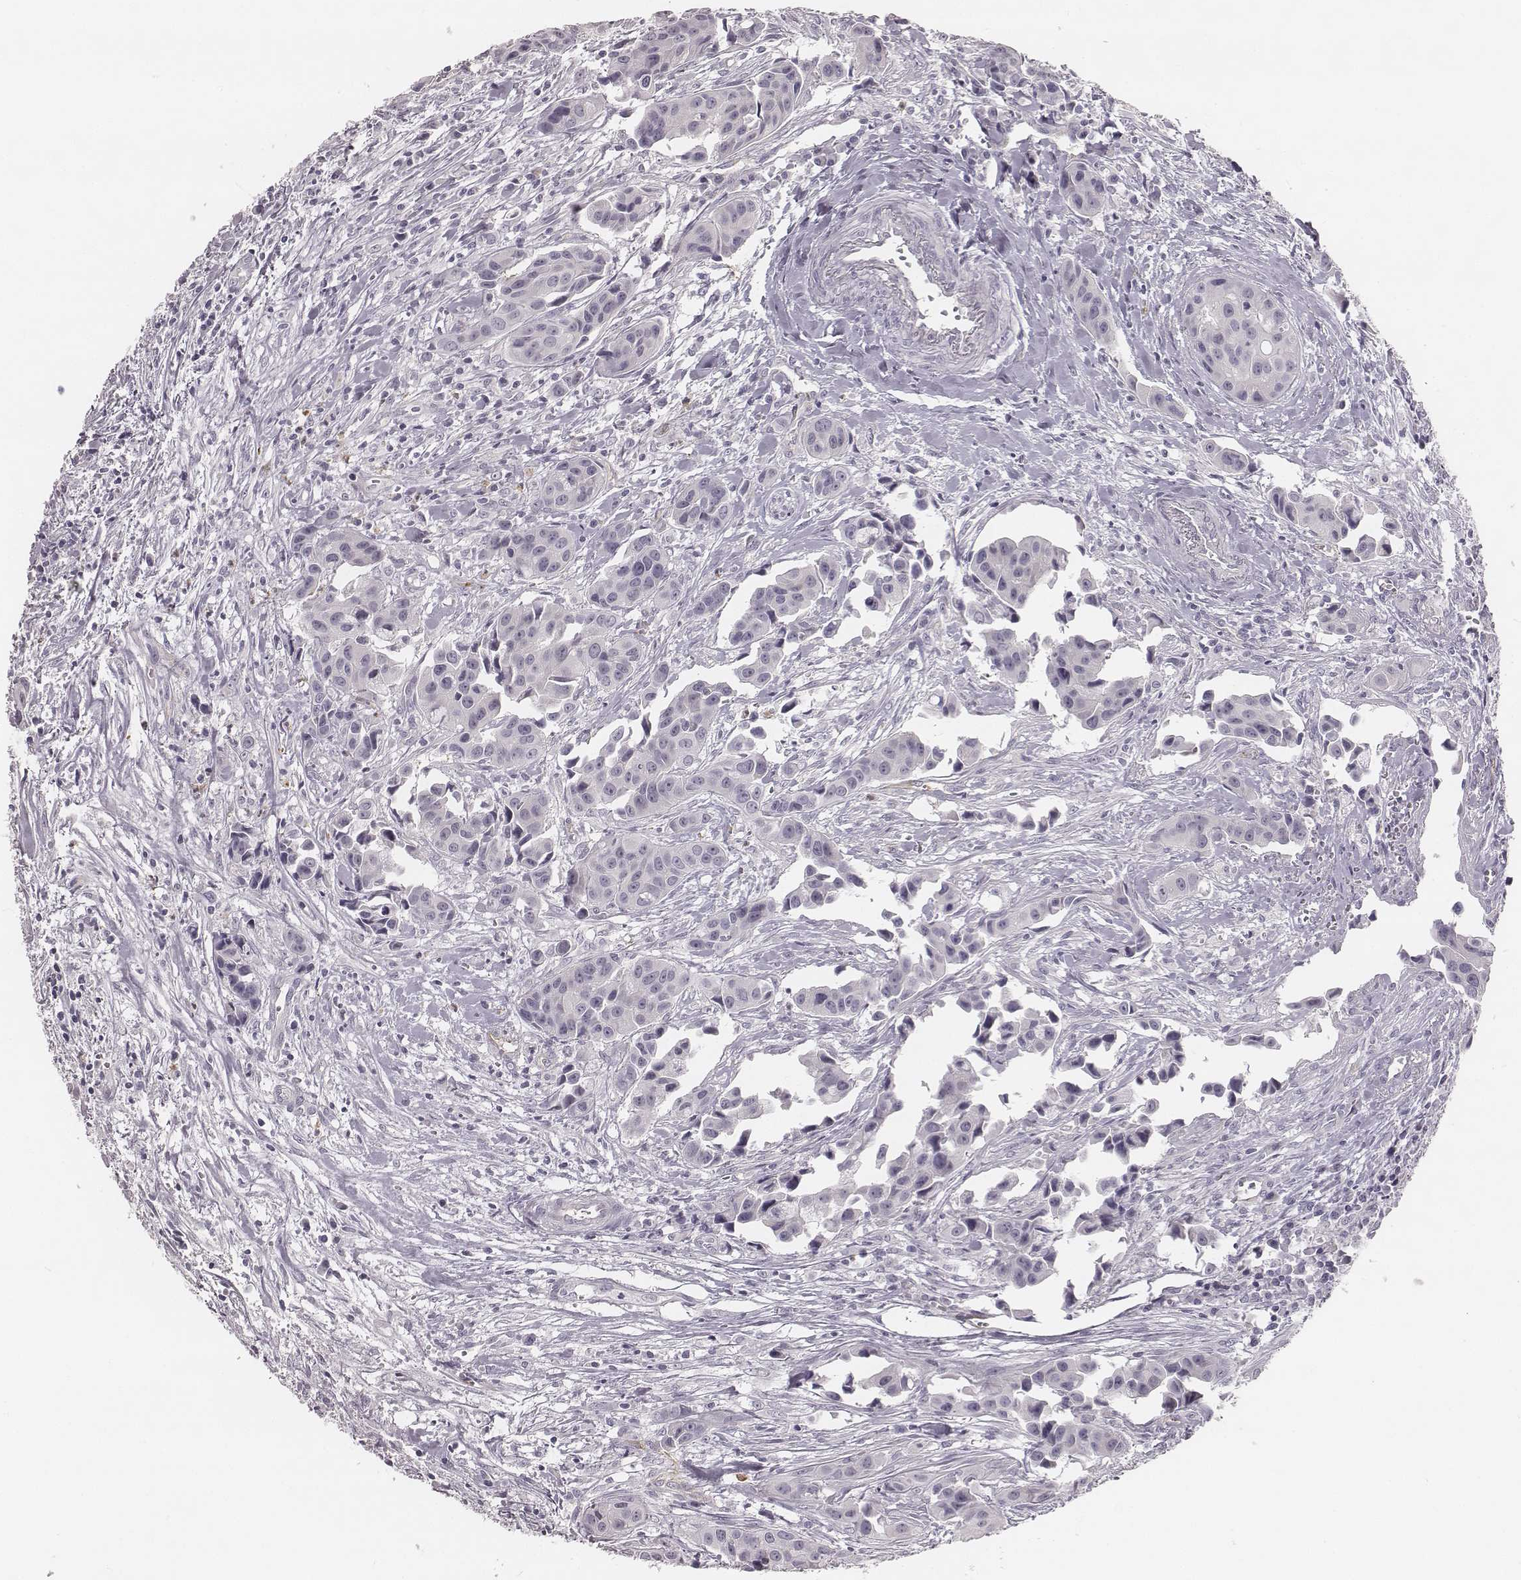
{"staining": {"intensity": "negative", "quantity": "none", "location": "none"}, "tissue": "head and neck cancer", "cell_type": "Tumor cells", "image_type": "cancer", "snomed": [{"axis": "morphology", "description": "Adenocarcinoma, NOS"}, {"axis": "topography", "description": "Head-Neck"}], "caption": "There is no significant expression in tumor cells of adenocarcinoma (head and neck). Nuclei are stained in blue.", "gene": "KCNJ12", "patient": {"sex": "male", "age": 76}}